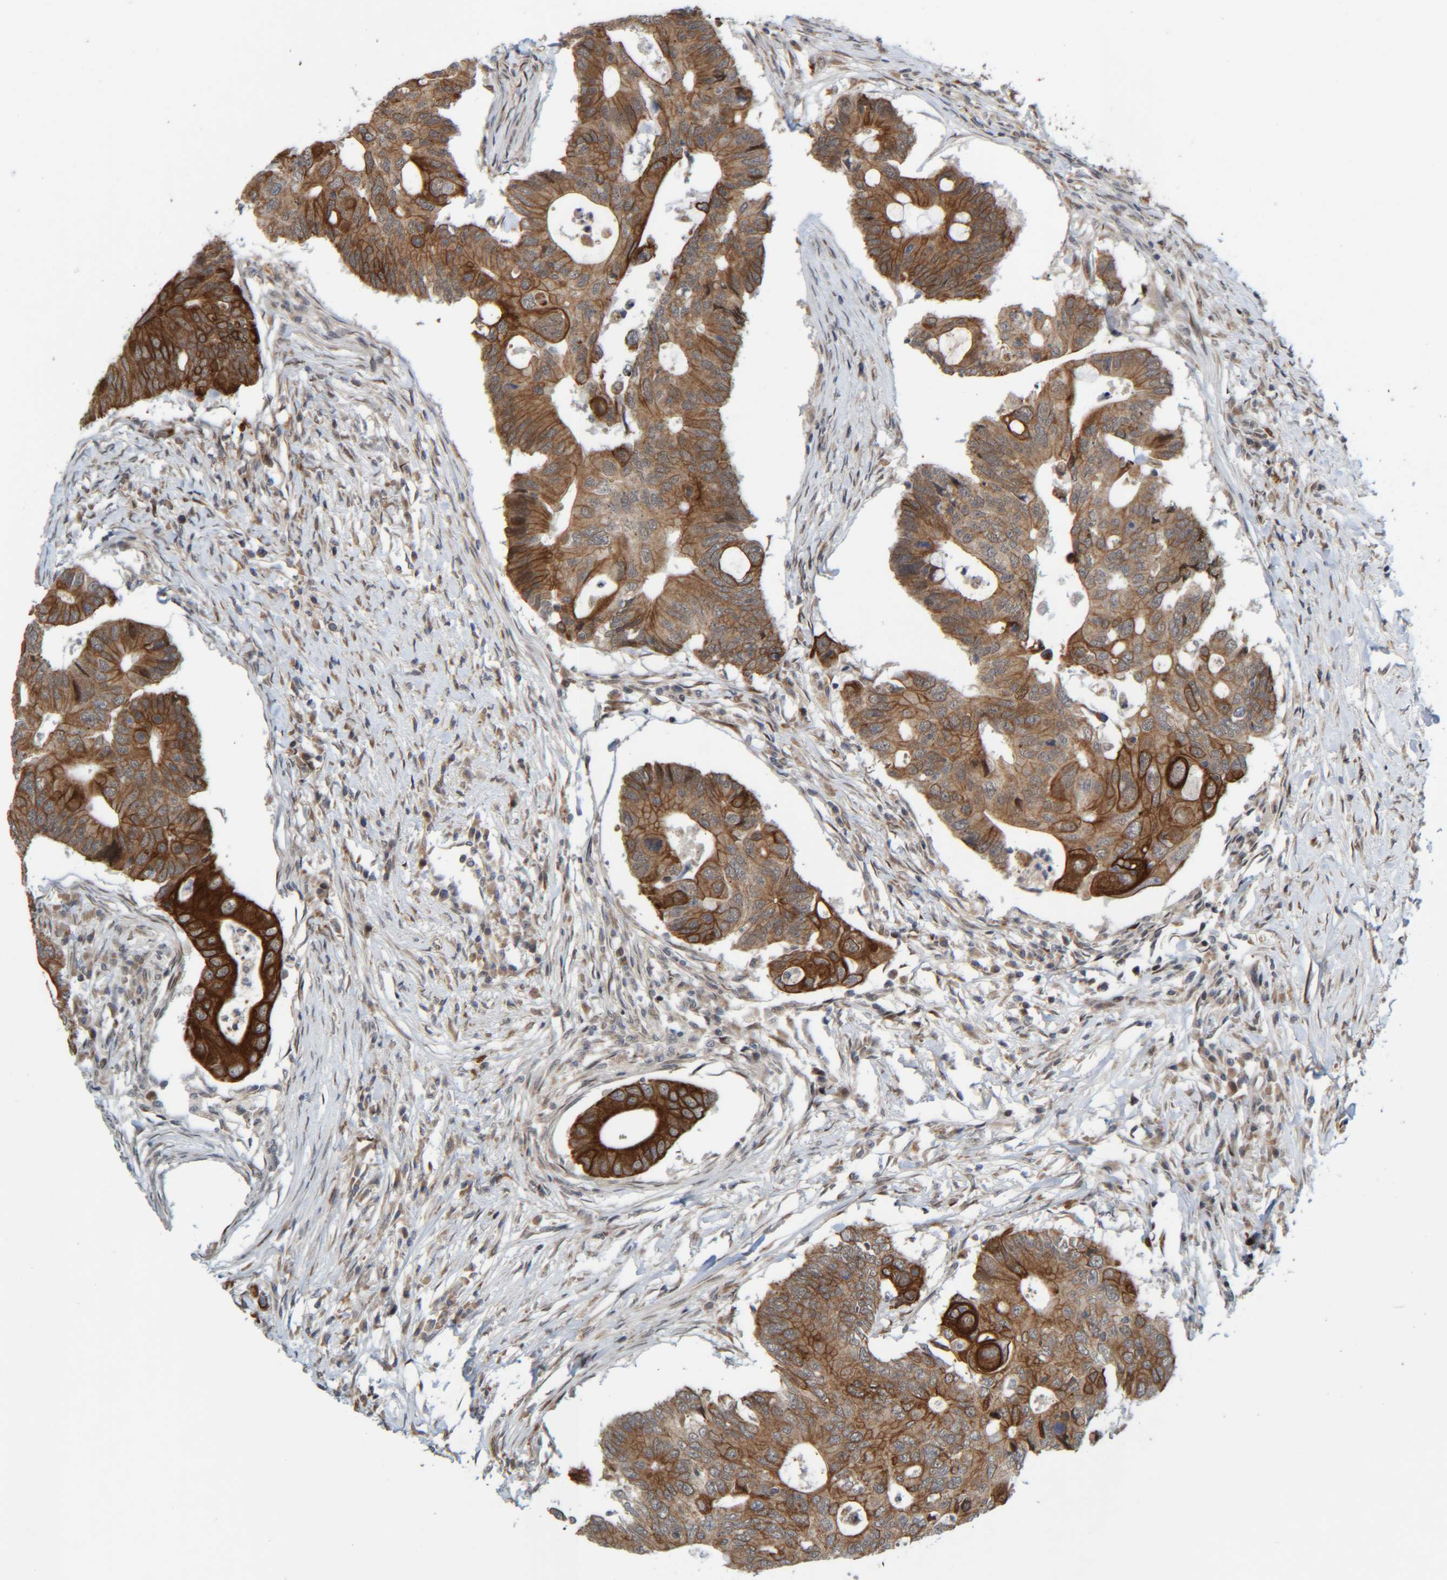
{"staining": {"intensity": "strong", "quantity": ">75%", "location": "cytoplasmic/membranous"}, "tissue": "colorectal cancer", "cell_type": "Tumor cells", "image_type": "cancer", "snomed": [{"axis": "morphology", "description": "Adenocarcinoma, NOS"}, {"axis": "topography", "description": "Colon"}], "caption": "Tumor cells show strong cytoplasmic/membranous positivity in approximately >75% of cells in colorectal cancer.", "gene": "CCDC57", "patient": {"sex": "male", "age": 71}}